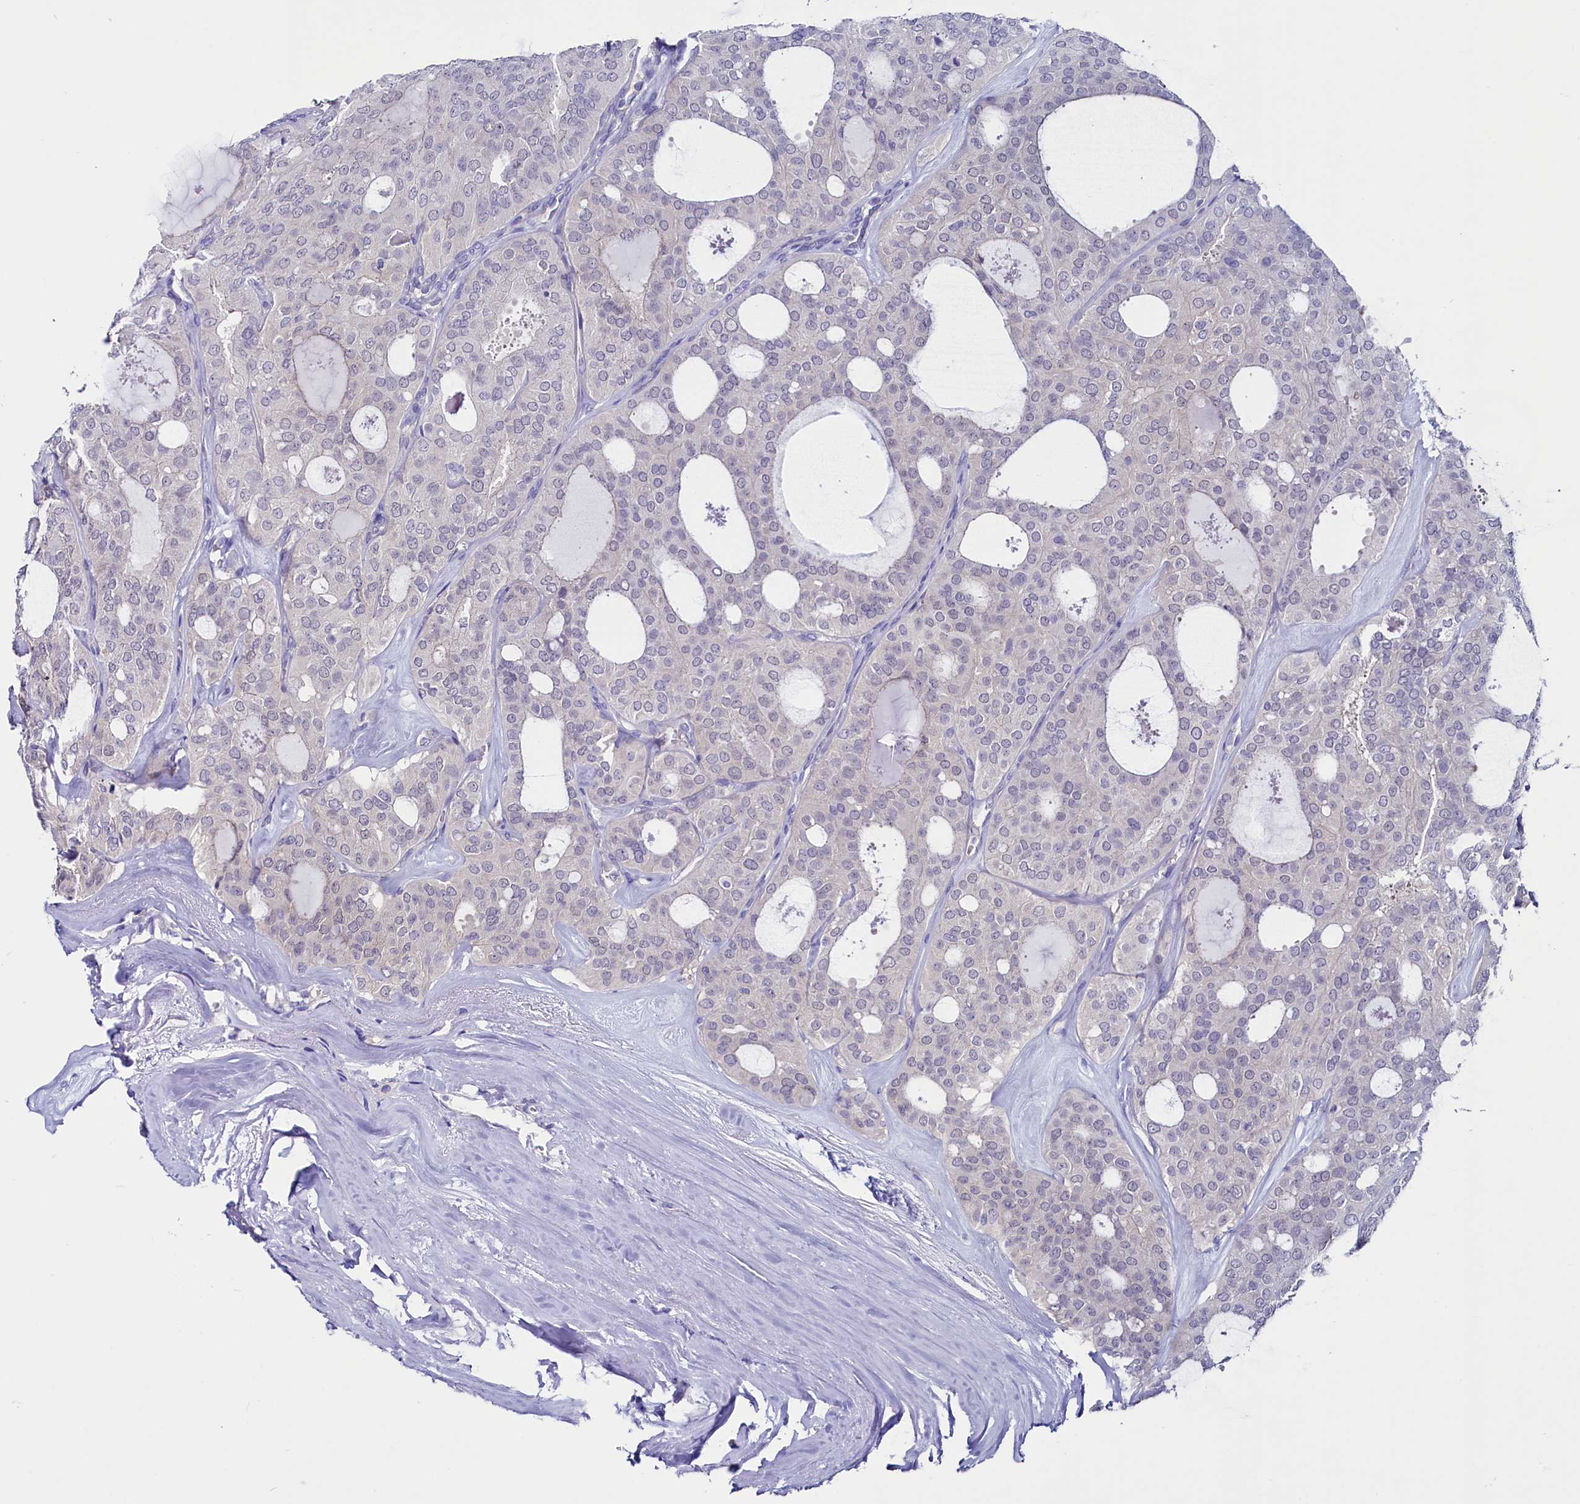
{"staining": {"intensity": "negative", "quantity": "none", "location": "none"}, "tissue": "thyroid cancer", "cell_type": "Tumor cells", "image_type": "cancer", "snomed": [{"axis": "morphology", "description": "Follicular adenoma carcinoma, NOS"}, {"axis": "topography", "description": "Thyroid gland"}], "caption": "This is an IHC micrograph of human follicular adenoma carcinoma (thyroid). There is no positivity in tumor cells.", "gene": "CIAPIN1", "patient": {"sex": "male", "age": 75}}